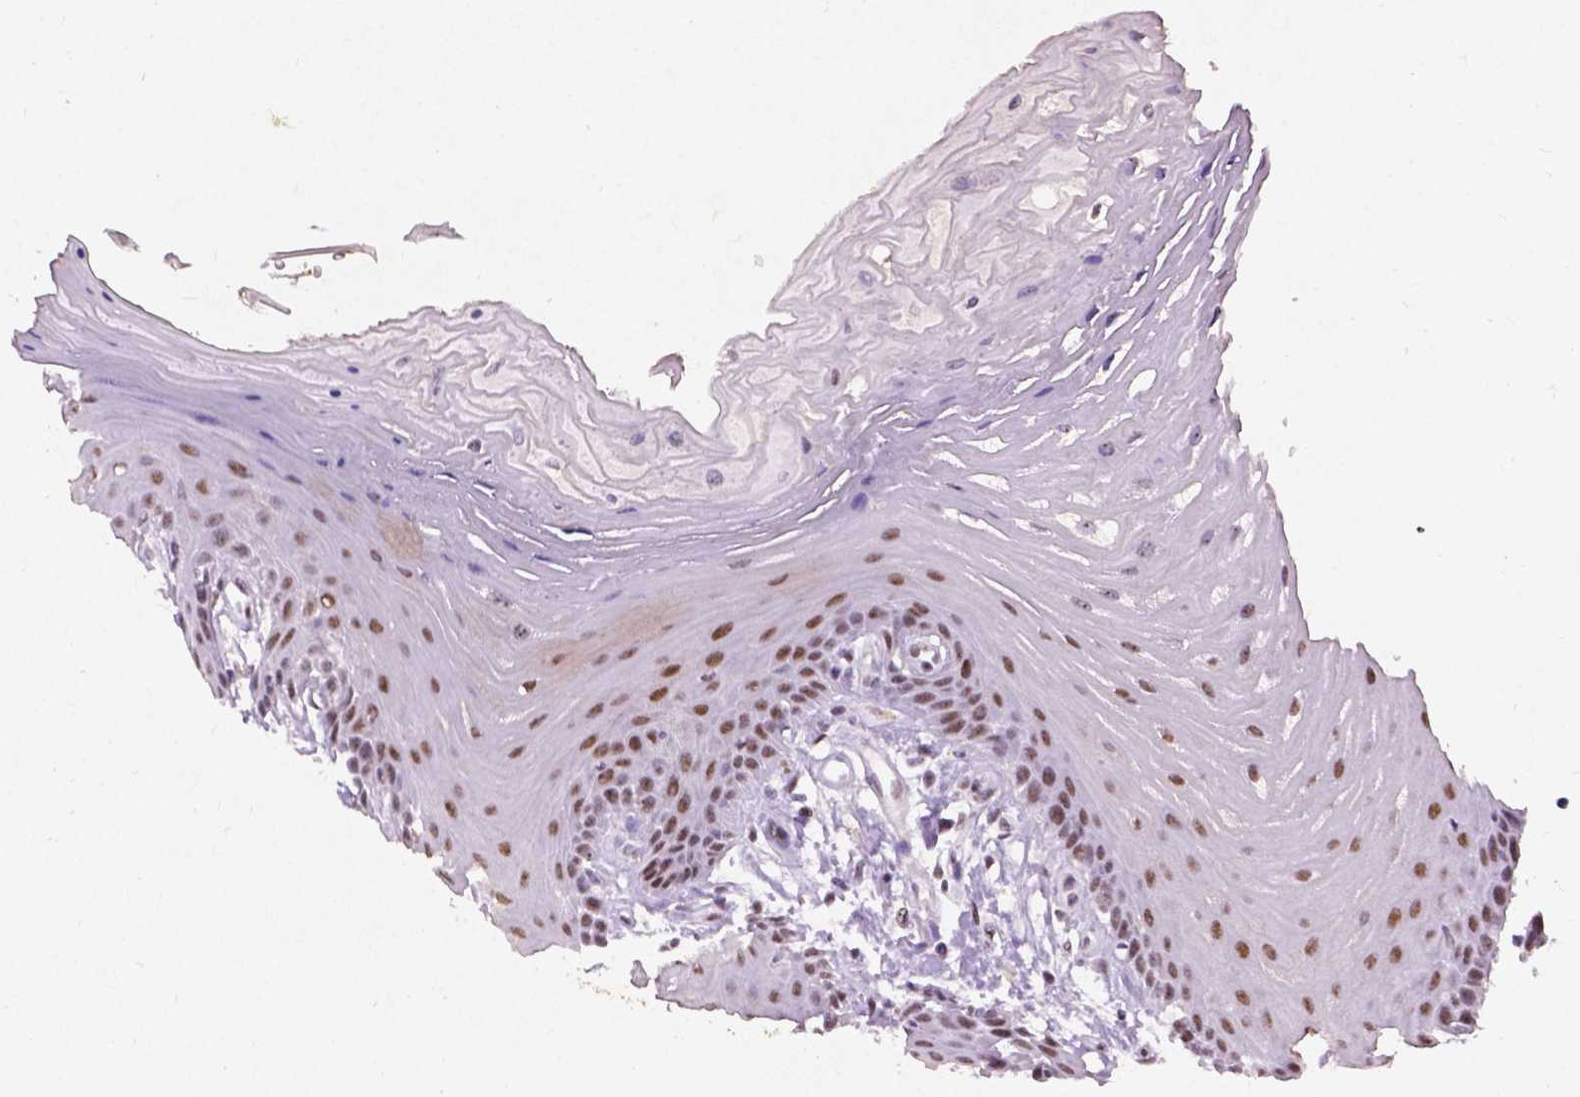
{"staining": {"intensity": "moderate", "quantity": ">75%", "location": "nuclear"}, "tissue": "oral mucosa", "cell_type": "Squamous epithelial cells", "image_type": "normal", "snomed": [{"axis": "morphology", "description": "Normal tissue, NOS"}, {"axis": "morphology", "description": "Normal morphology"}, {"axis": "topography", "description": "Oral tissue"}], "caption": "Oral mucosa stained for a protein (brown) exhibits moderate nuclear positive positivity in about >75% of squamous epithelial cells.", "gene": "COIL", "patient": {"sex": "female", "age": 76}}